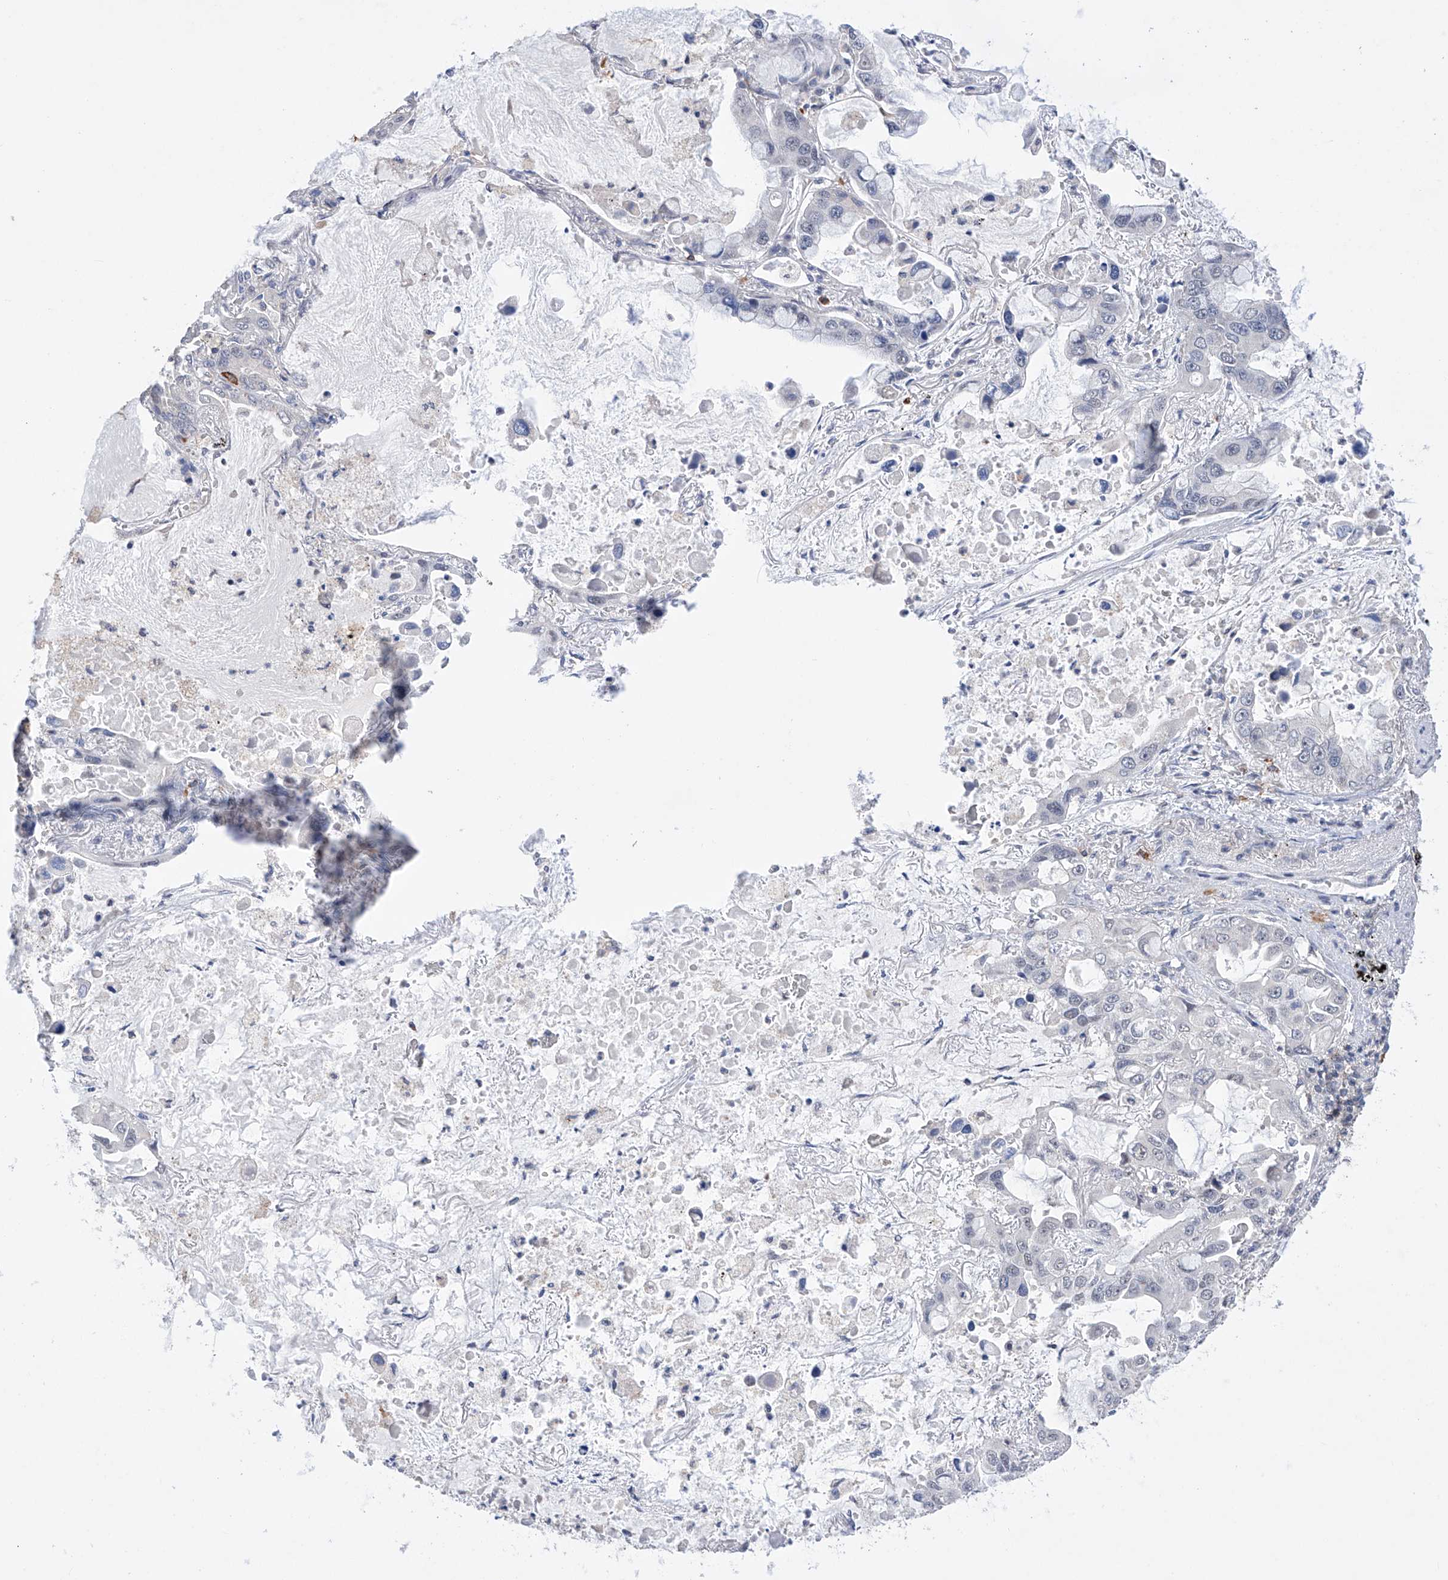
{"staining": {"intensity": "negative", "quantity": "none", "location": "none"}, "tissue": "lung cancer", "cell_type": "Tumor cells", "image_type": "cancer", "snomed": [{"axis": "morphology", "description": "Adenocarcinoma, NOS"}, {"axis": "topography", "description": "Lung"}], "caption": "There is no significant staining in tumor cells of lung adenocarcinoma.", "gene": "AFG1L", "patient": {"sex": "male", "age": 64}}